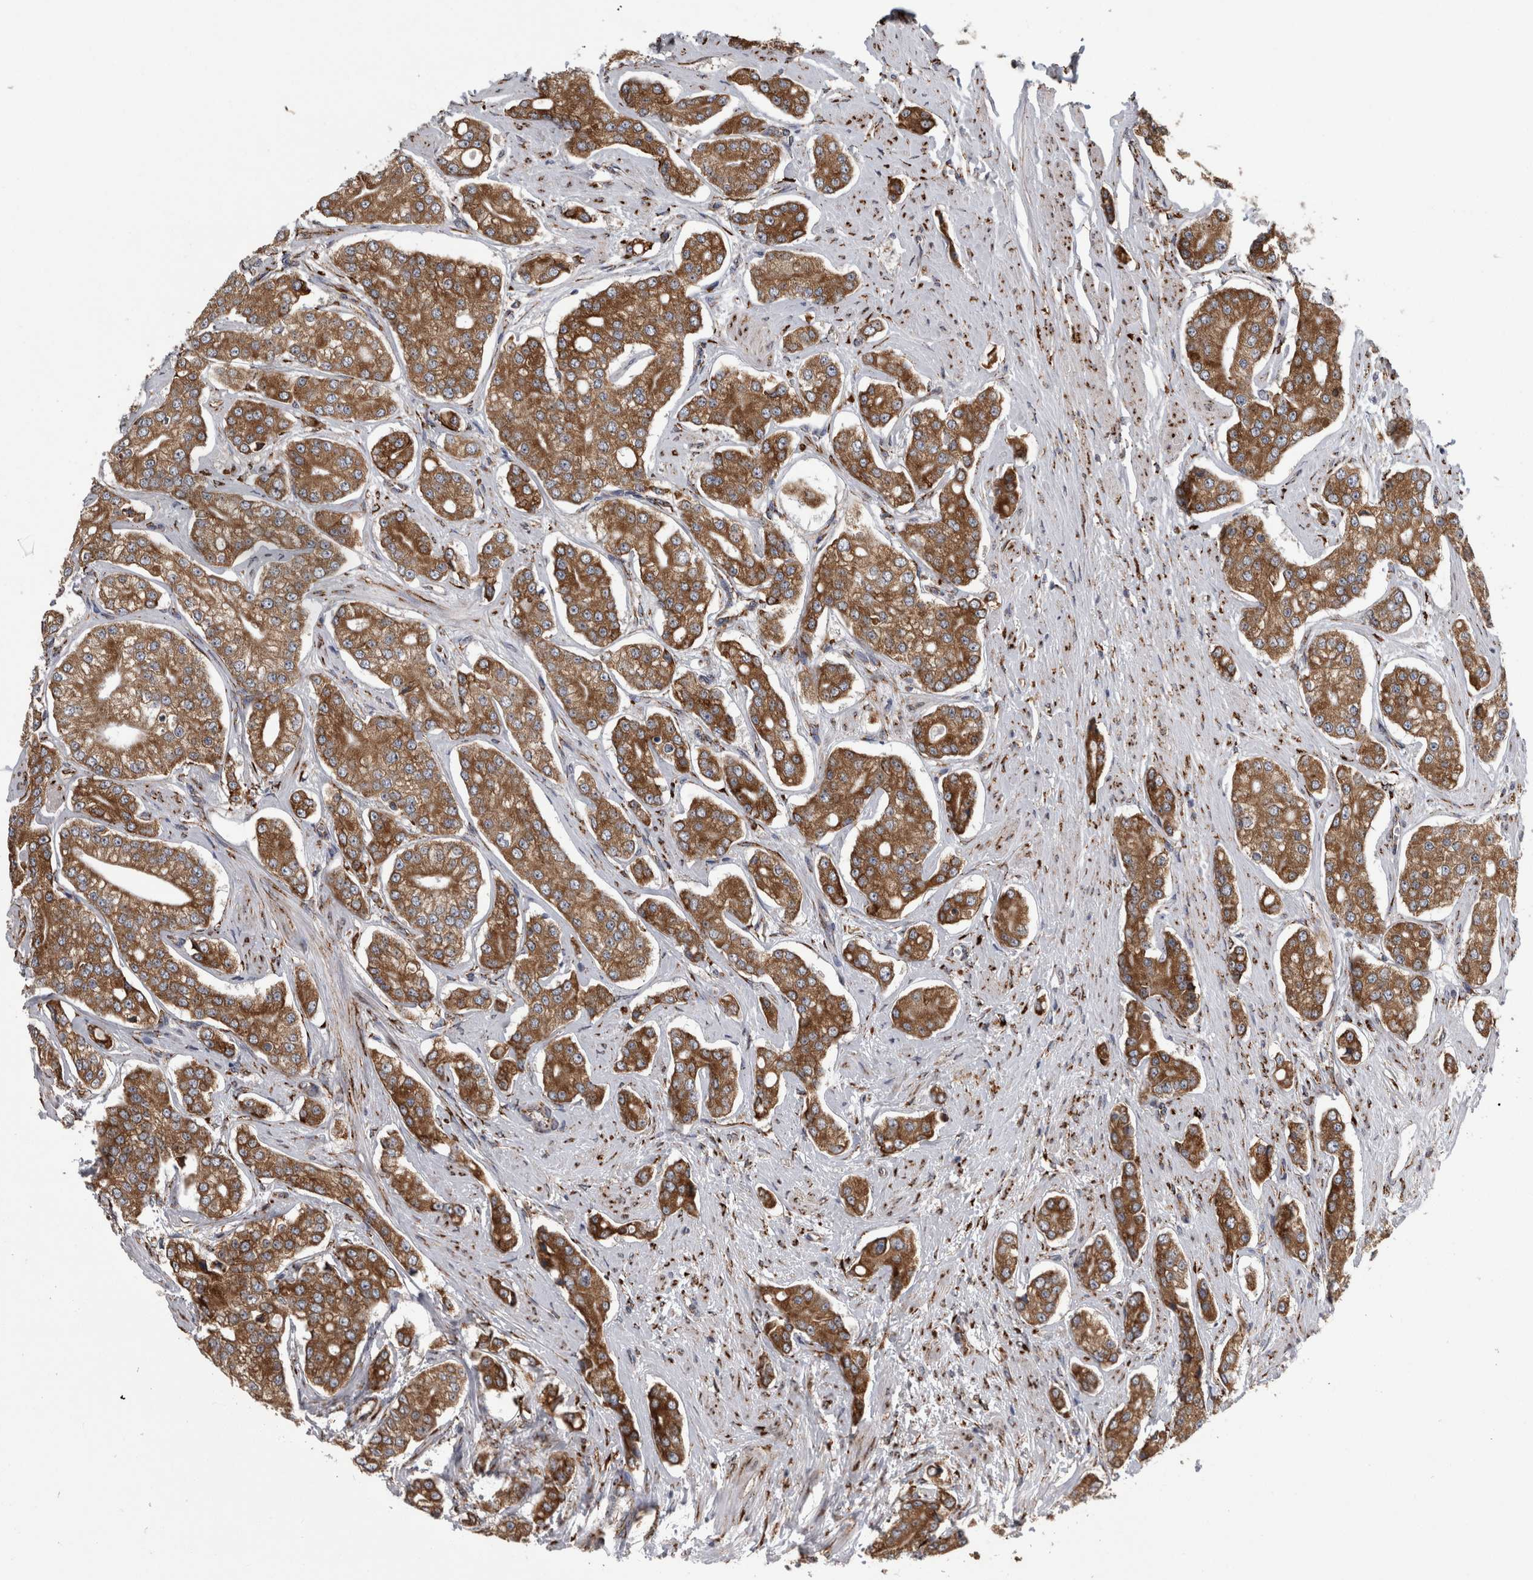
{"staining": {"intensity": "strong", "quantity": ">75%", "location": "cytoplasmic/membranous"}, "tissue": "prostate cancer", "cell_type": "Tumor cells", "image_type": "cancer", "snomed": [{"axis": "morphology", "description": "Adenocarcinoma, High grade"}, {"axis": "topography", "description": "Prostate"}], "caption": "Human high-grade adenocarcinoma (prostate) stained for a protein (brown) shows strong cytoplasmic/membranous positive staining in about >75% of tumor cells.", "gene": "FHIP2B", "patient": {"sex": "male", "age": 71}}